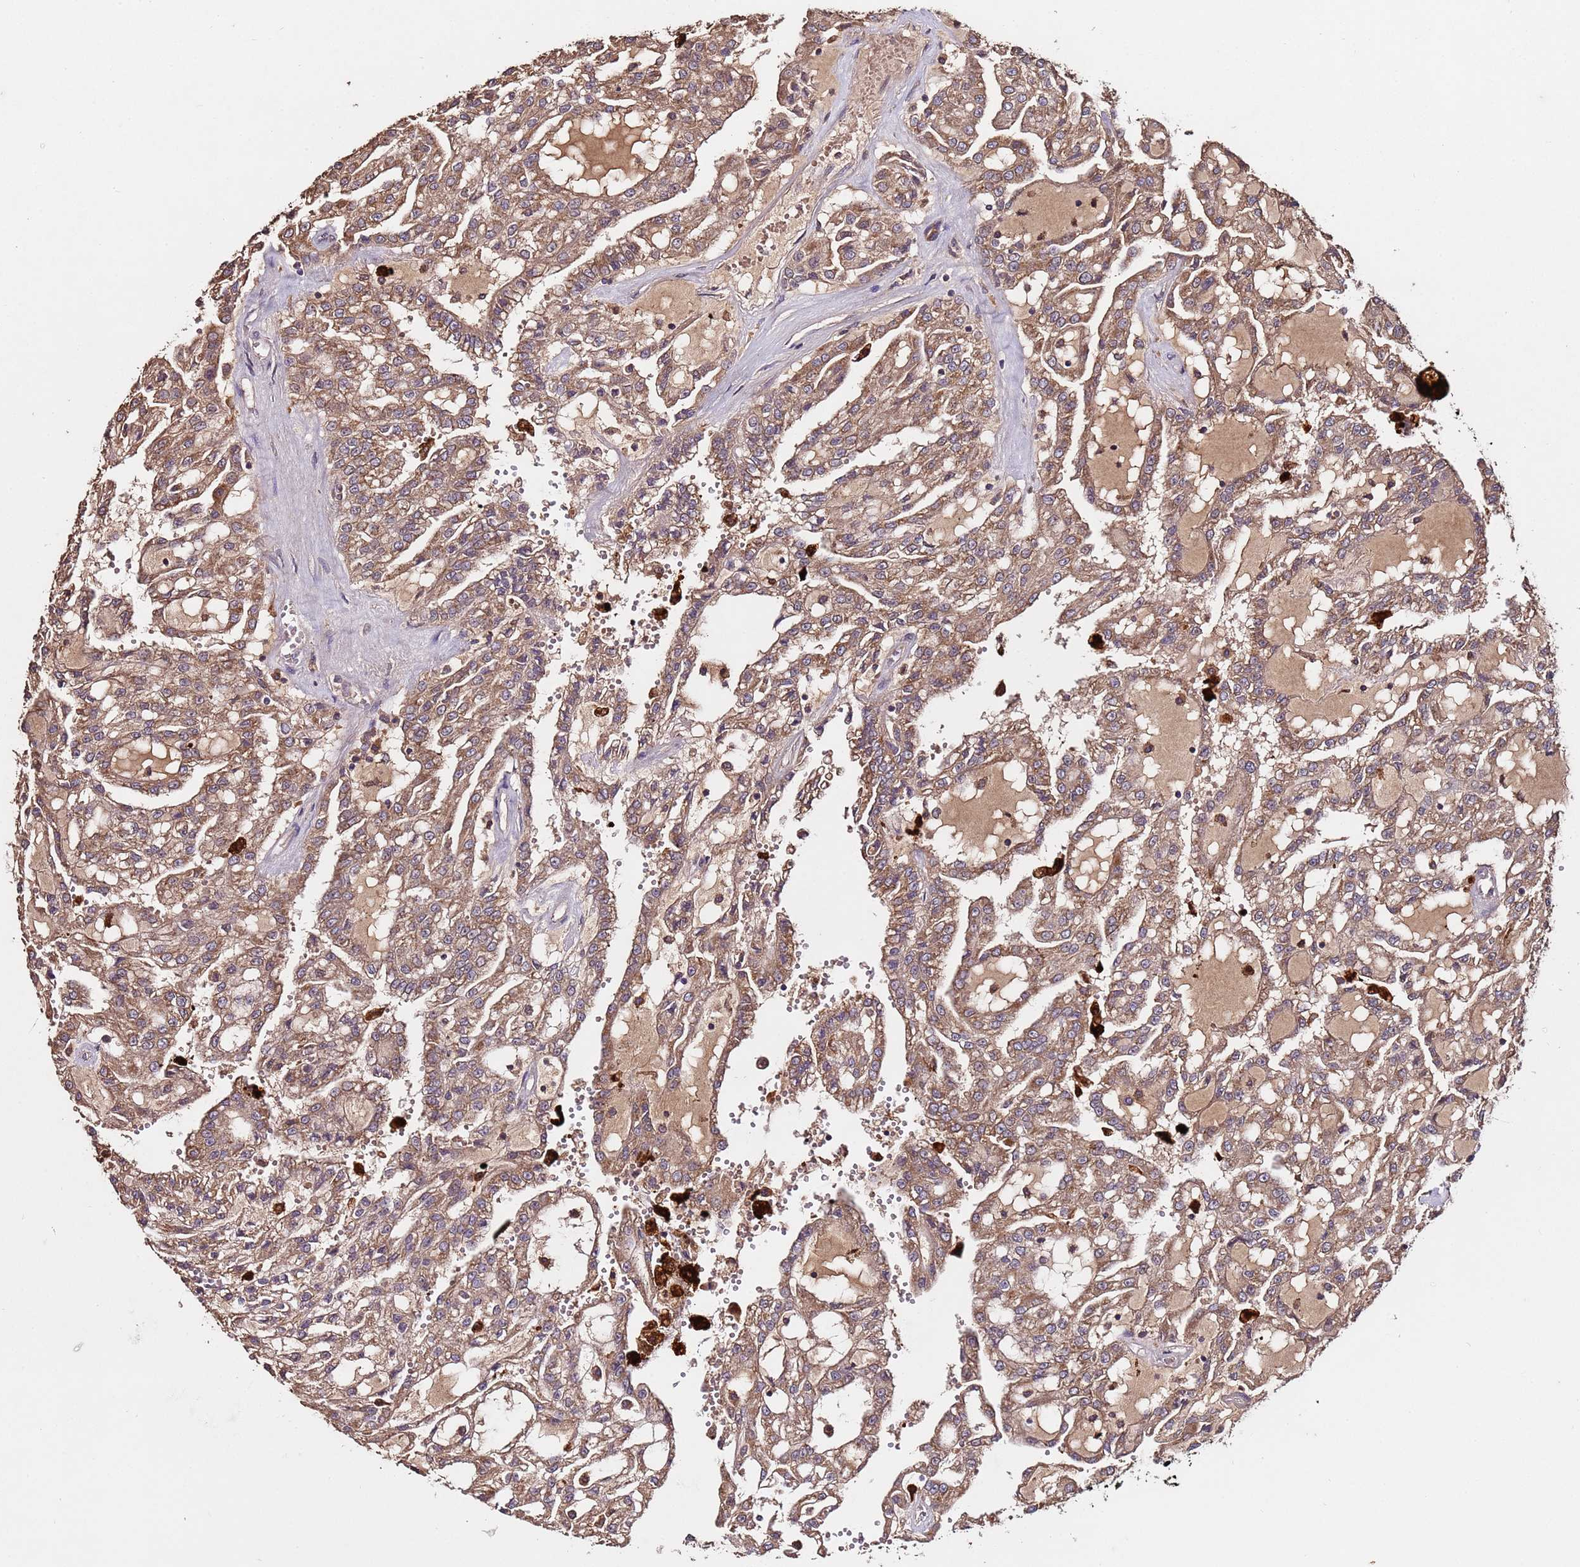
{"staining": {"intensity": "moderate", "quantity": ">75%", "location": "cytoplasmic/membranous"}, "tissue": "renal cancer", "cell_type": "Tumor cells", "image_type": "cancer", "snomed": [{"axis": "morphology", "description": "Adenocarcinoma, NOS"}, {"axis": "topography", "description": "Kidney"}], "caption": "A histopathology image of human renal cancer stained for a protein shows moderate cytoplasmic/membranous brown staining in tumor cells. The staining is performed using DAB (3,3'-diaminobenzidine) brown chromogen to label protein expression. The nuclei are counter-stained blue using hematoxylin.", "gene": "RPS15A", "patient": {"sex": "male", "age": 63}}